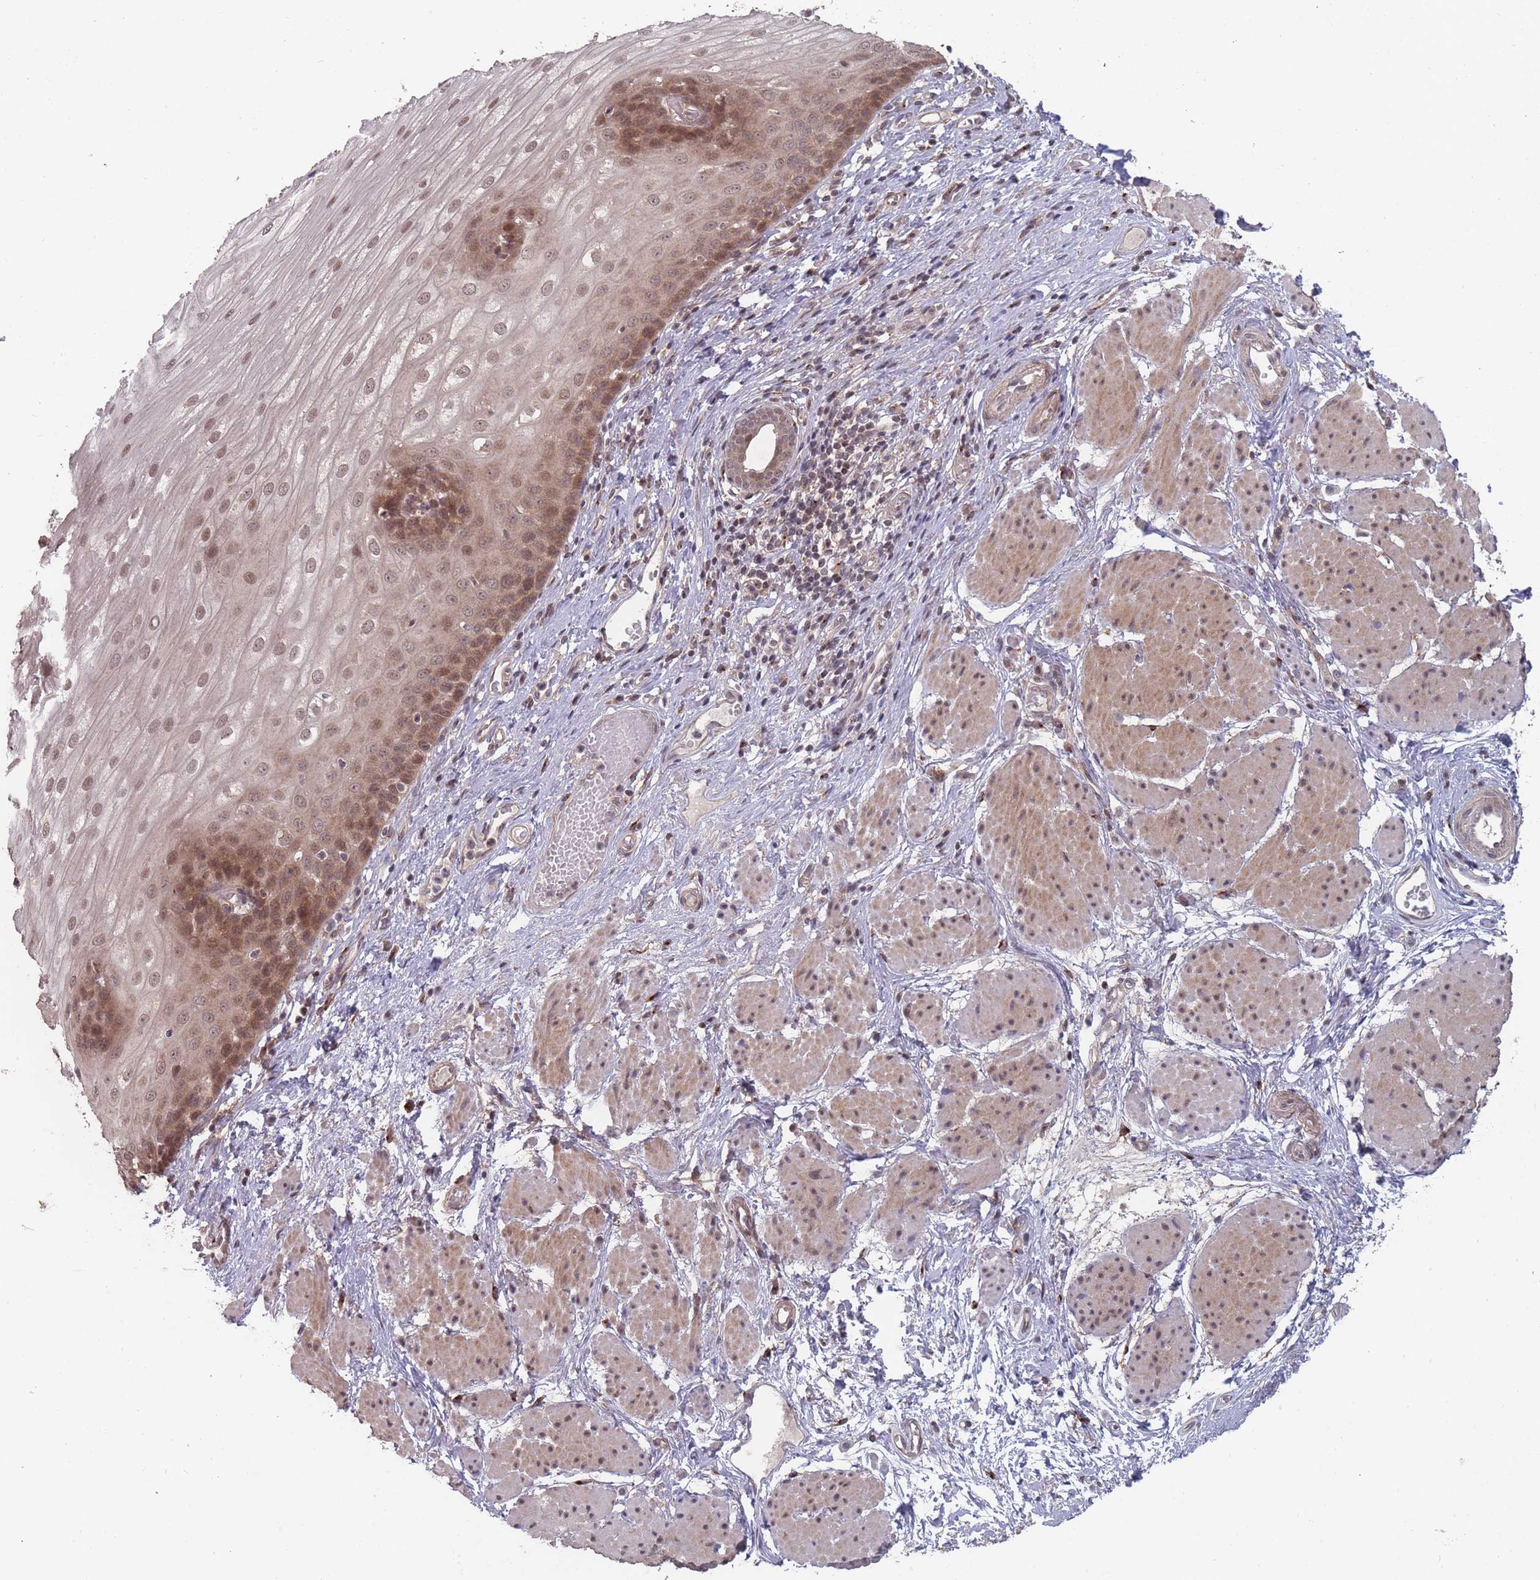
{"staining": {"intensity": "moderate", "quantity": ">75%", "location": "nuclear"}, "tissue": "esophagus", "cell_type": "Squamous epithelial cells", "image_type": "normal", "snomed": [{"axis": "morphology", "description": "Normal tissue, NOS"}, {"axis": "topography", "description": "Esophagus"}], "caption": "Immunohistochemical staining of unremarkable esophagus shows >75% levels of moderate nuclear protein expression in approximately >75% of squamous epithelial cells.", "gene": "CNTRL", "patient": {"sex": "male", "age": 69}}